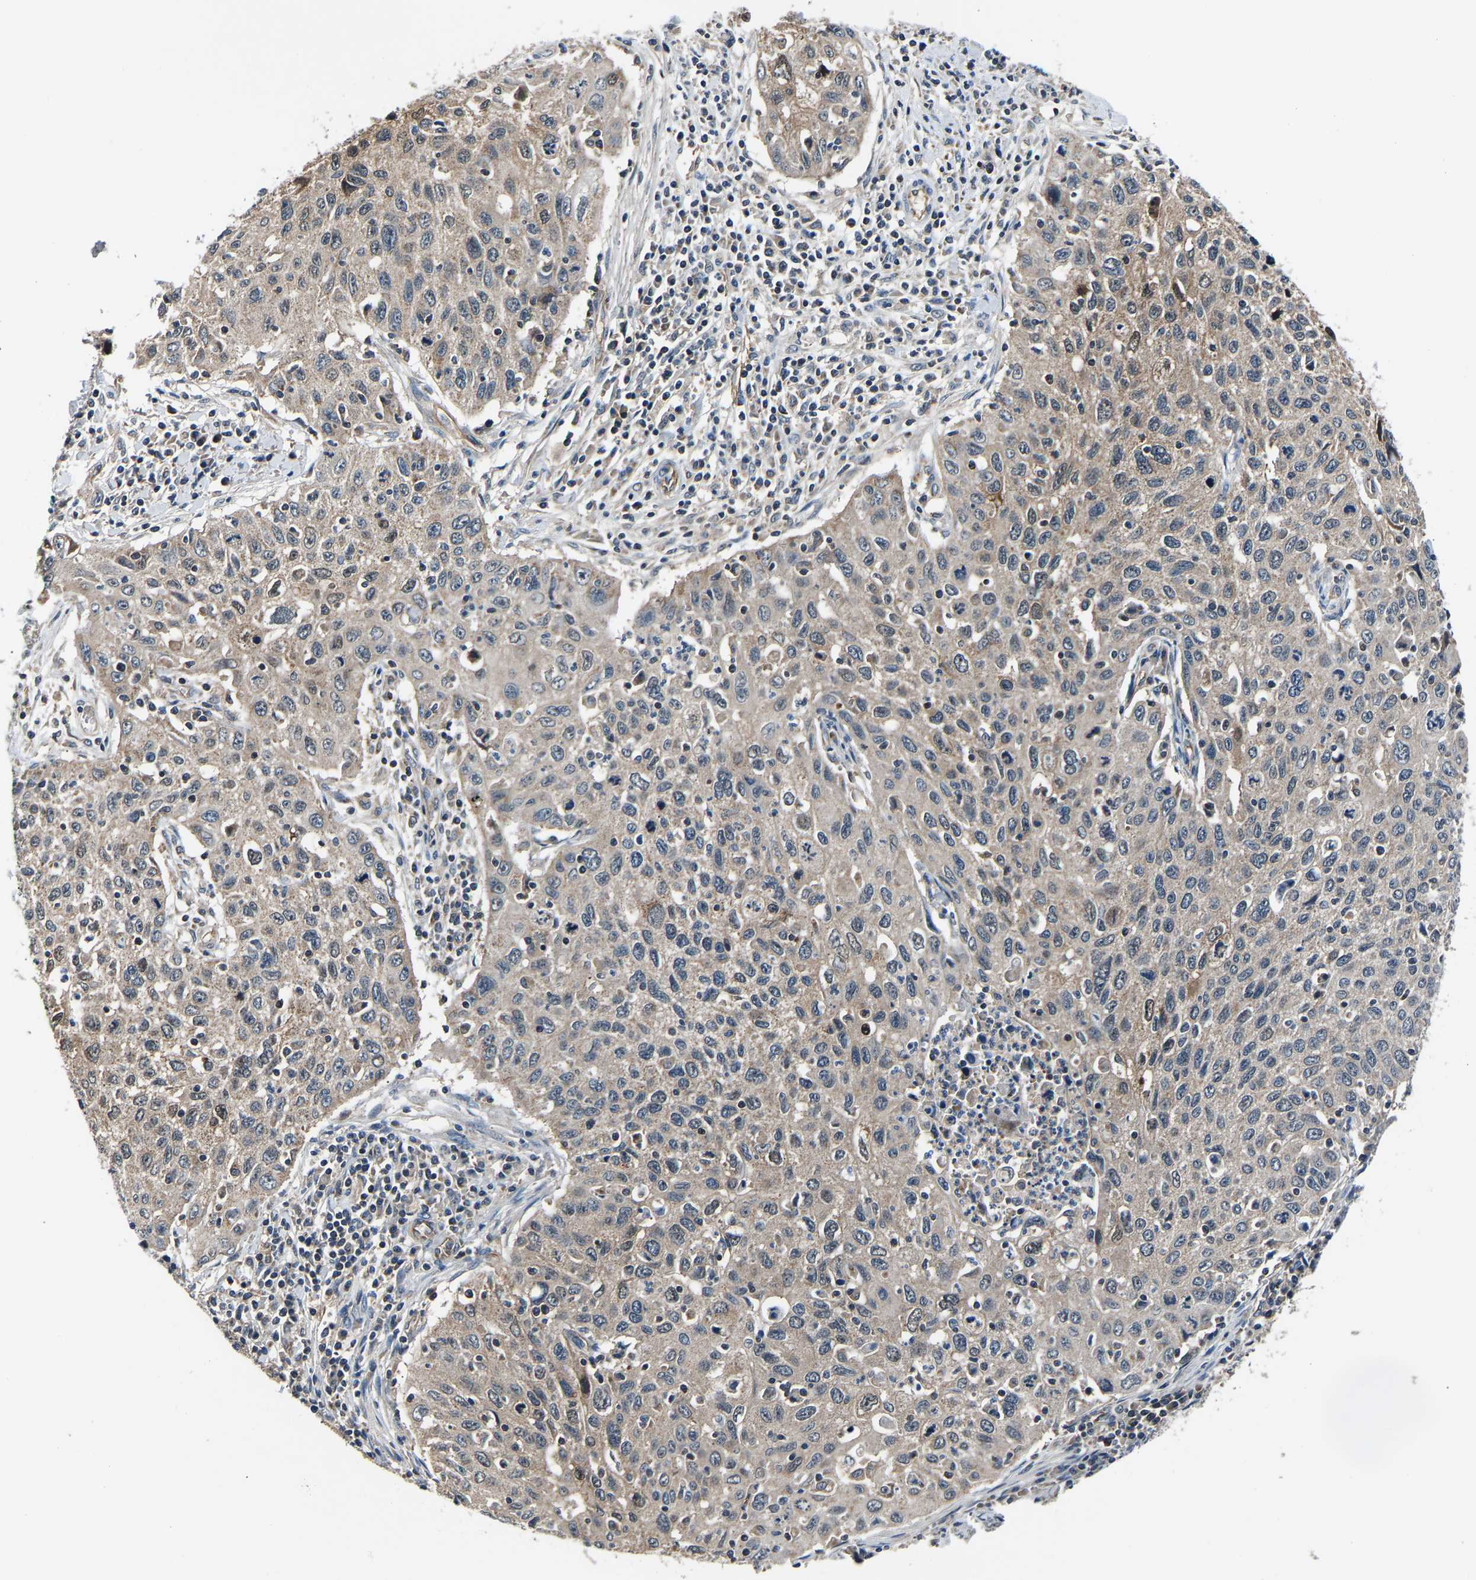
{"staining": {"intensity": "weak", "quantity": ">75%", "location": "cytoplasmic/membranous"}, "tissue": "cervical cancer", "cell_type": "Tumor cells", "image_type": "cancer", "snomed": [{"axis": "morphology", "description": "Squamous cell carcinoma, NOS"}, {"axis": "topography", "description": "Cervix"}], "caption": "Immunohistochemistry micrograph of neoplastic tissue: human cervical cancer (squamous cell carcinoma) stained using IHC displays low levels of weak protein expression localized specifically in the cytoplasmic/membranous of tumor cells, appearing as a cytoplasmic/membranous brown color.", "gene": "GGCT", "patient": {"sex": "female", "age": 53}}